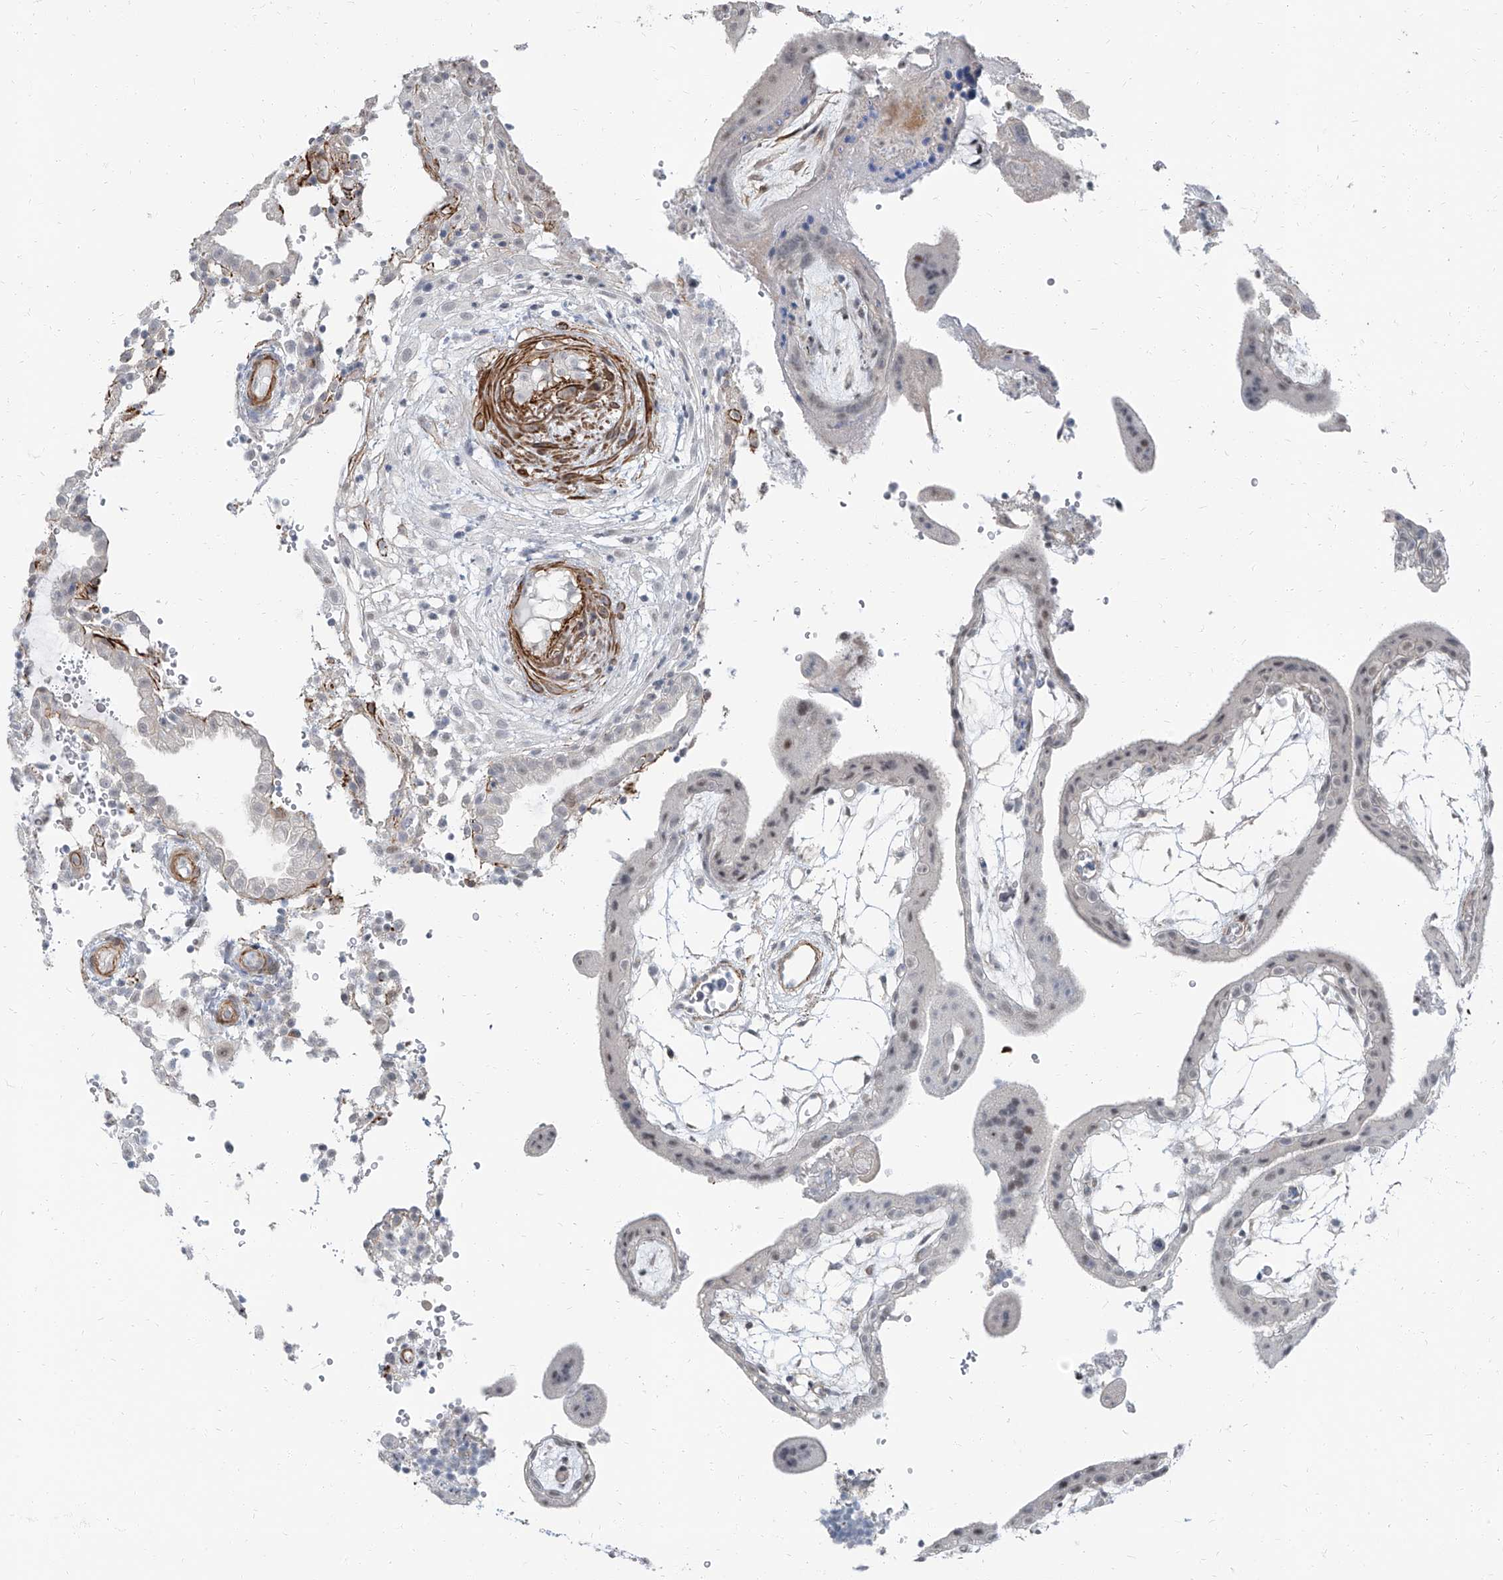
{"staining": {"intensity": "weak", "quantity": "<25%", "location": "nuclear"}, "tissue": "placenta", "cell_type": "Trophoblastic cells", "image_type": "normal", "snomed": [{"axis": "morphology", "description": "Normal tissue, NOS"}, {"axis": "topography", "description": "Placenta"}], "caption": "An IHC histopathology image of unremarkable placenta is shown. There is no staining in trophoblastic cells of placenta.", "gene": "TXLNB", "patient": {"sex": "female", "age": 18}}